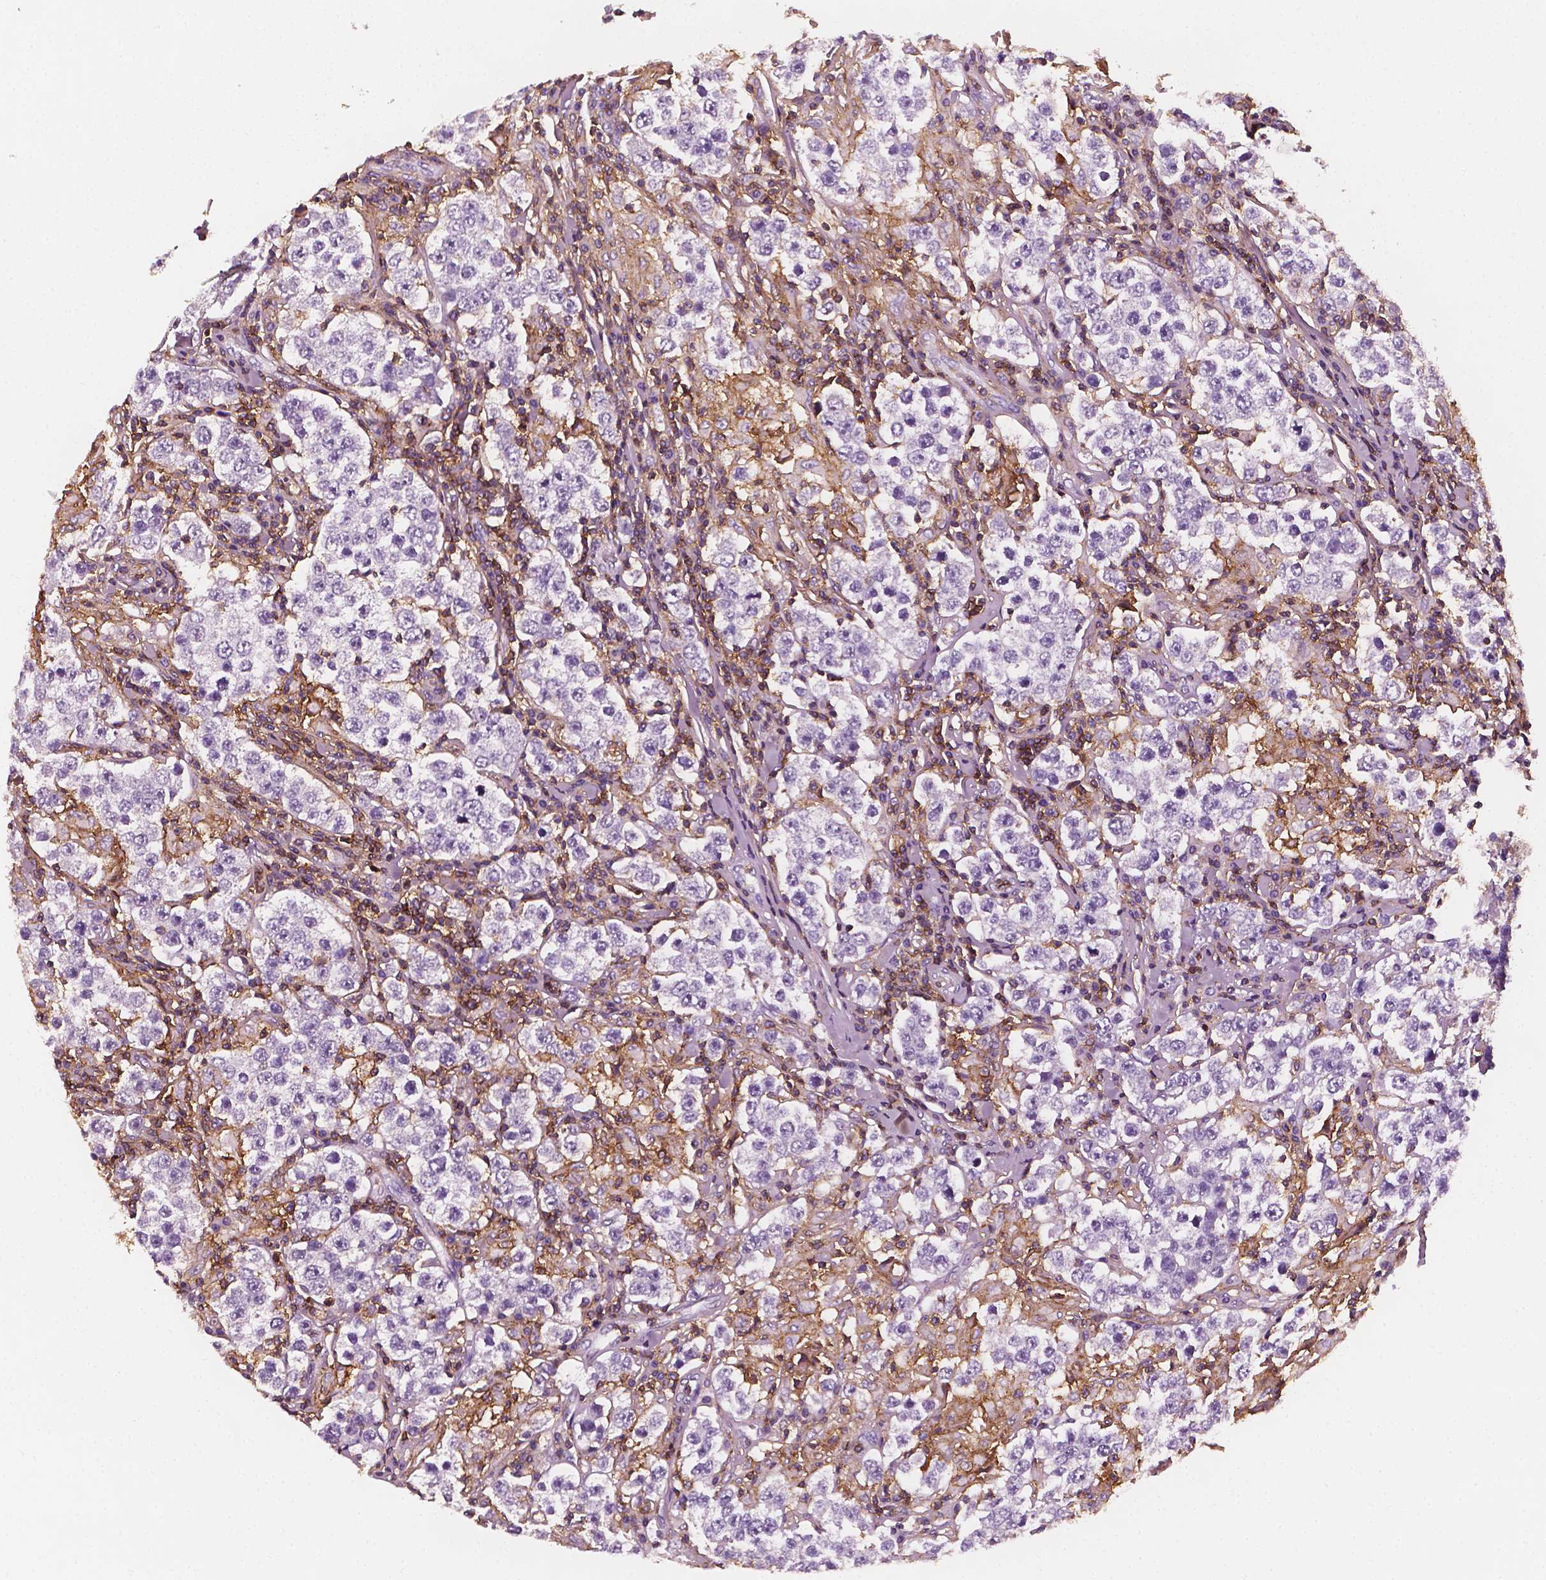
{"staining": {"intensity": "negative", "quantity": "none", "location": "none"}, "tissue": "testis cancer", "cell_type": "Tumor cells", "image_type": "cancer", "snomed": [{"axis": "morphology", "description": "Seminoma, NOS"}, {"axis": "morphology", "description": "Carcinoma, Embryonal, NOS"}, {"axis": "topography", "description": "Testis"}], "caption": "This is an immunohistochemistry photomicrograph of human embryonal carcinoma (testis). There is no staining in tumor cells.", "gene": "PTPRC", "patient": {"sex": "male", "age": 41}}